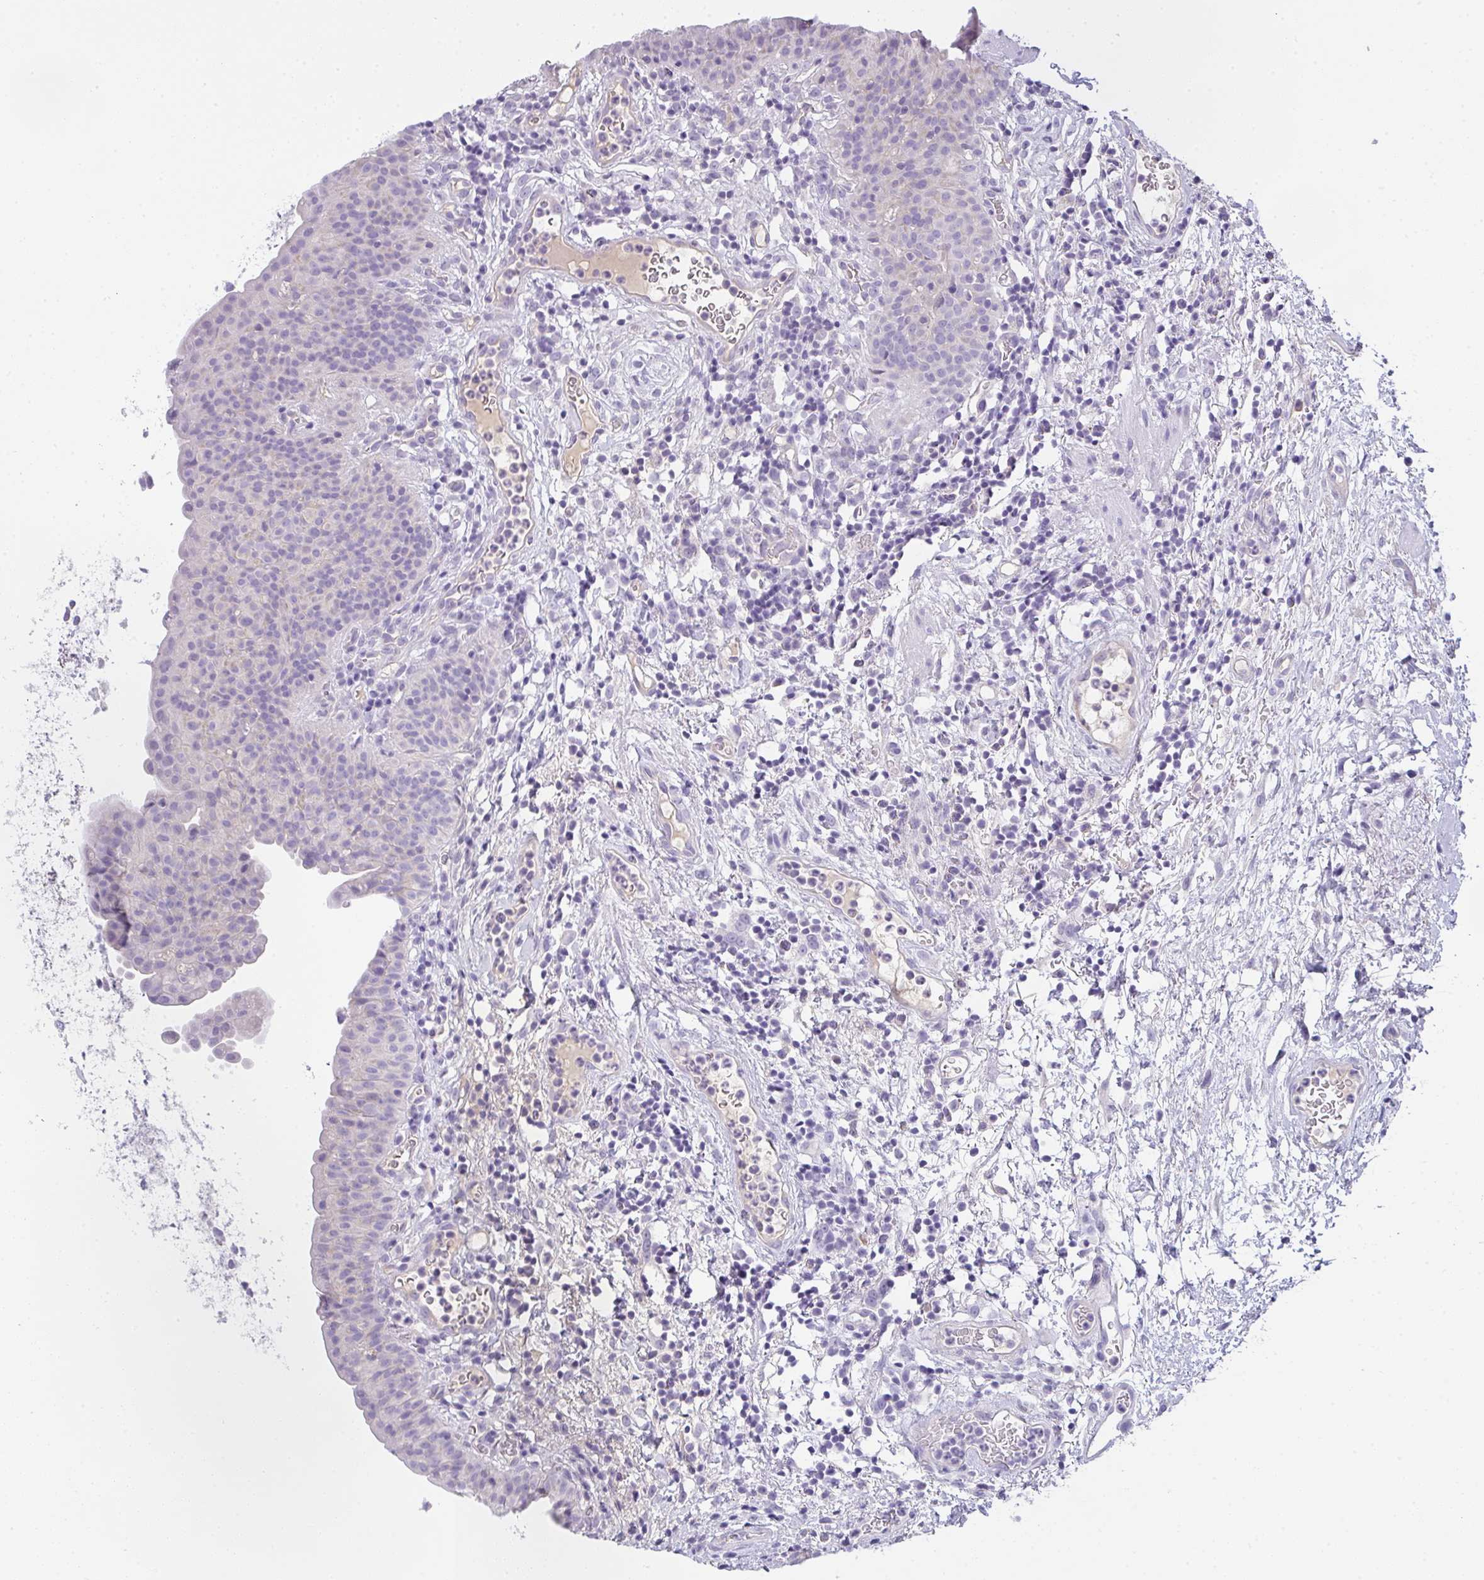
{"staining": {"intensity": "negative", "quantity": "none", "location": "none"}, "tissue": "urinary bladder", "cell_type": "Urothelial cells", "image_type": "normal", "snomed": [{"axis": "morphology", "description": "Normal tissue, NOS"}, {"axis": "morphology", "description": "Inflammation, NOS"}, {"axis": "topography", "description": "Urinary bladder"}], "caption": "The micrograph demonstrates no significant expression in urothelial cells of urinary bladder.", "gene": "COX7B", "patient": {"sex": "male", "age": 57}}